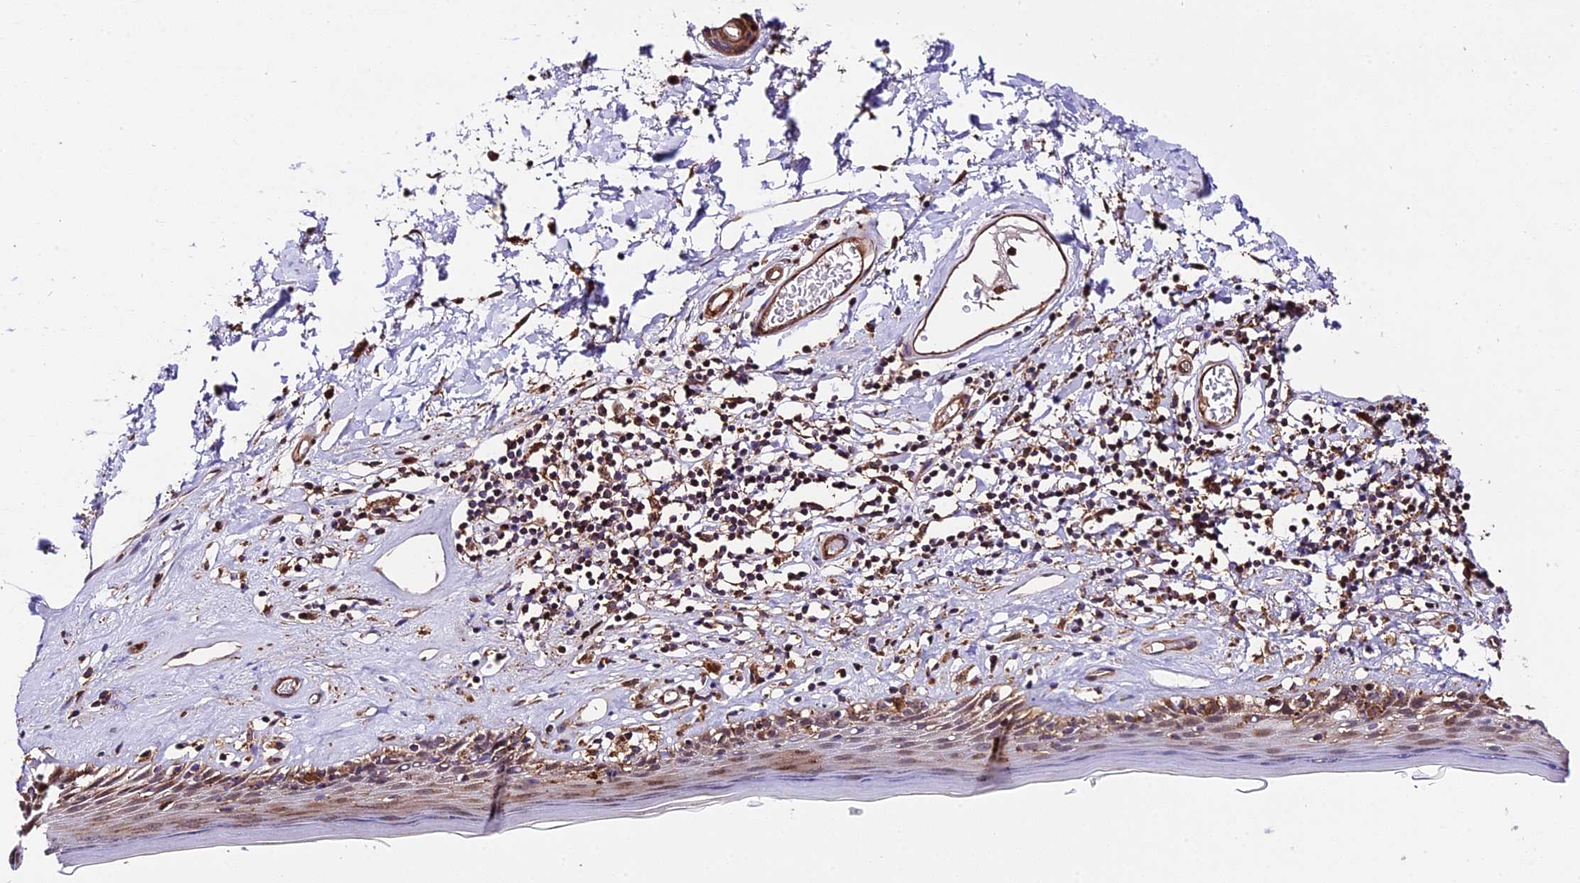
{"staining": {"intensity": "weak", "quantity": "25%-75%", "location": "cytoplasmic/membranous"}, "tissue": "skin", "cell_type": "Epidermal cells", "image_type": "normal", "snomed": [{"axis": "morphology", "description": "Normal tissue, NOS"}, {"axis": "topography", "description": "Adipose tissue"}, {"axis": "topography", "description": "Vascular tissue"}, {"axis": "topography", "description": "Vulva"}, {"axis": "topography", "description": "Peripheral nerve tissue"}], "caption": "Human skin stained for a protein (brown) displays weak cytoplasmic/membranous positive expression in approximately 25%-75% of epidermal cells.", "gene": "HERPUD1", "patient": {"sex": "female", "age": 86}}